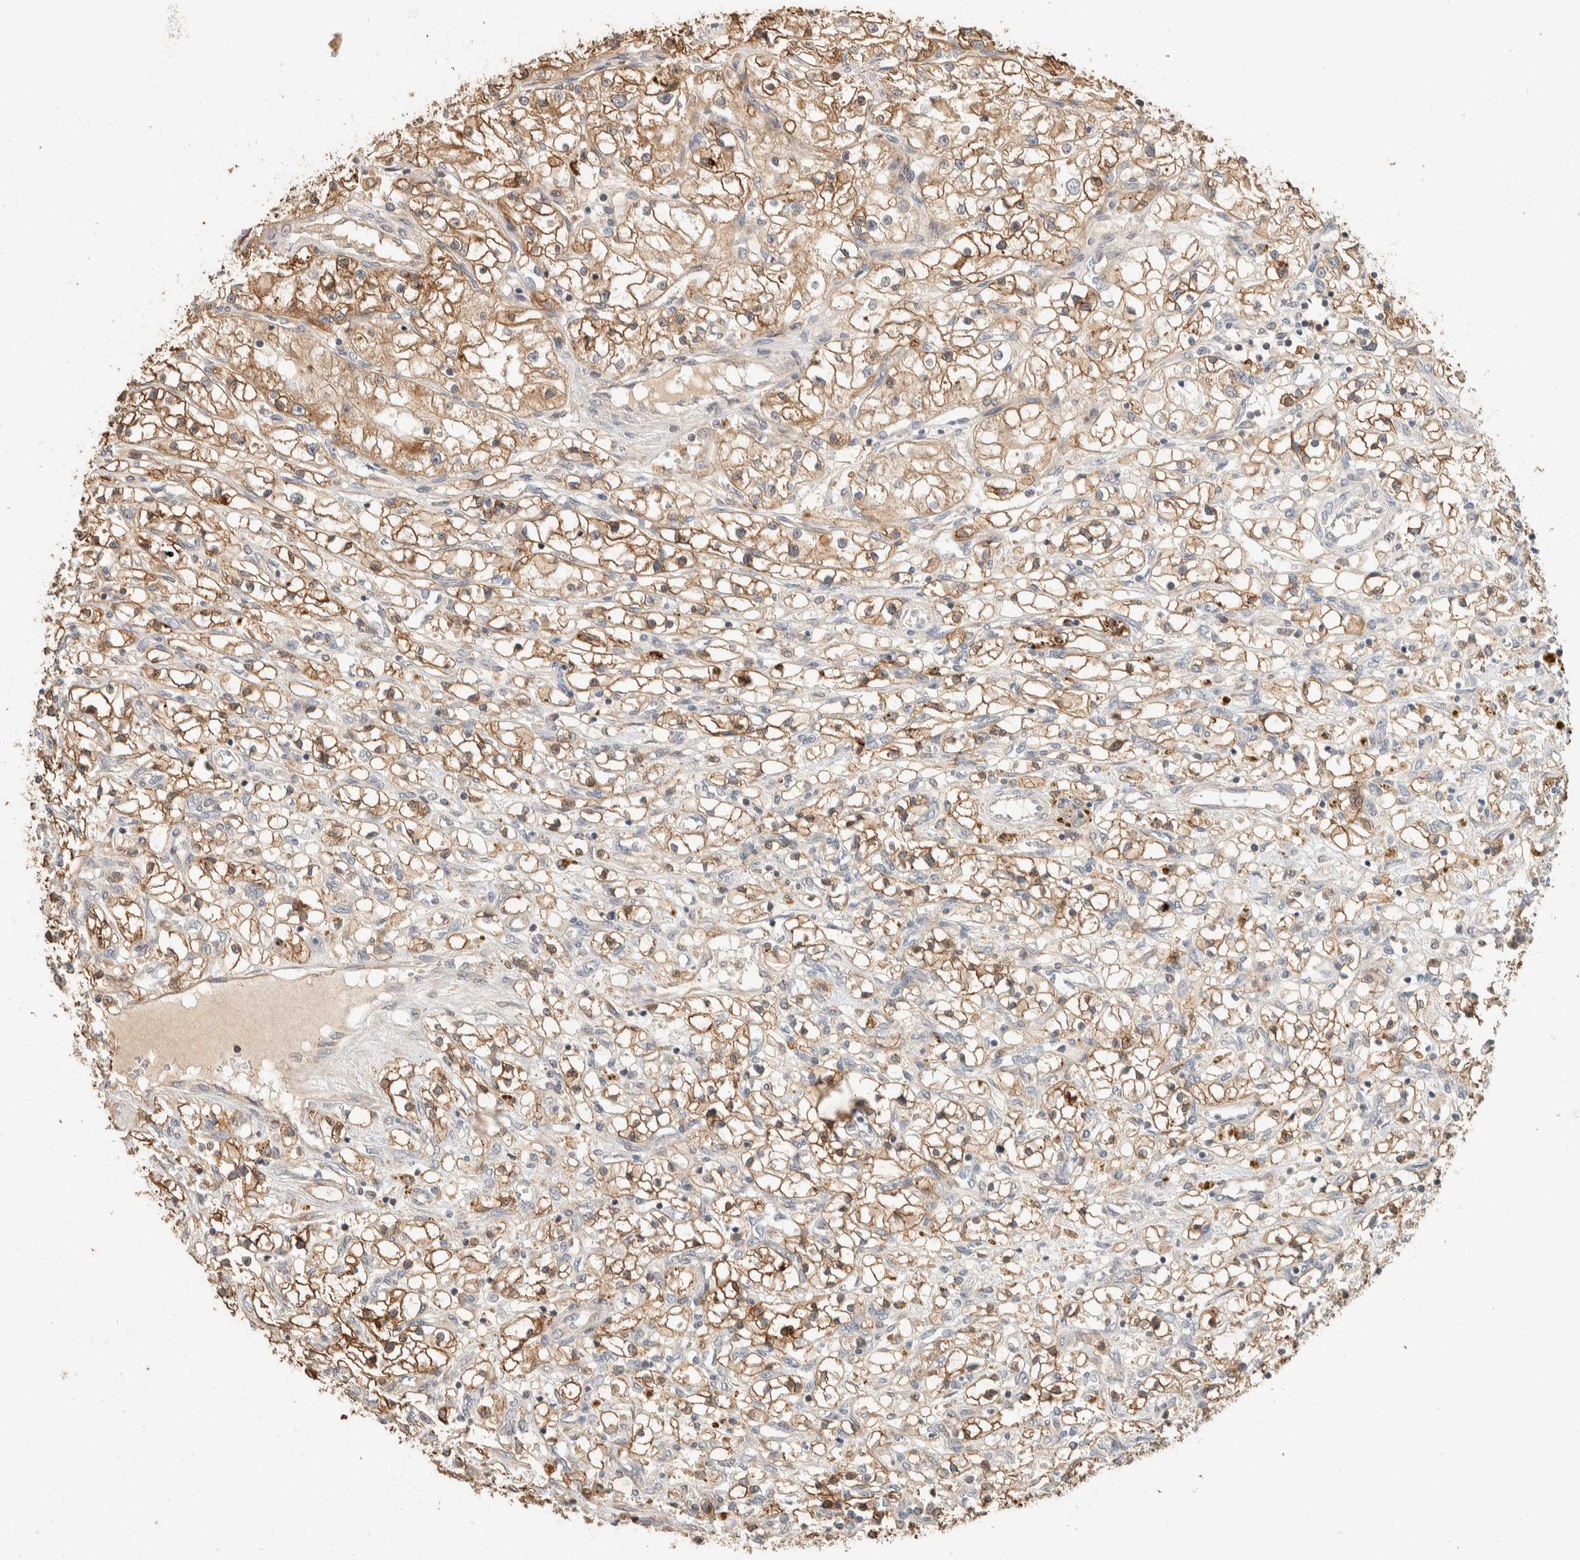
{"staining": {"intensity": "moderate", "quantity": "25%-75%", "location": "cytoplasmic/membranous"}, "tissue": "renal cancer", "cell_type": "Tumor cells", "image_type": "cancer", "snomed": [{"axis": "morphology", "description": "Adenocarcinoma, NOS"}, {"axis": "topography", "description": "Kidney"}], "caption": "Moderate cytoplasmic/membranous staining for a protein is seen in approximately 25%-75% of tumor cells of renal cancer using IHC.", "gene": "EXOC7", "patient": {"sex": "male", "age": 68}}